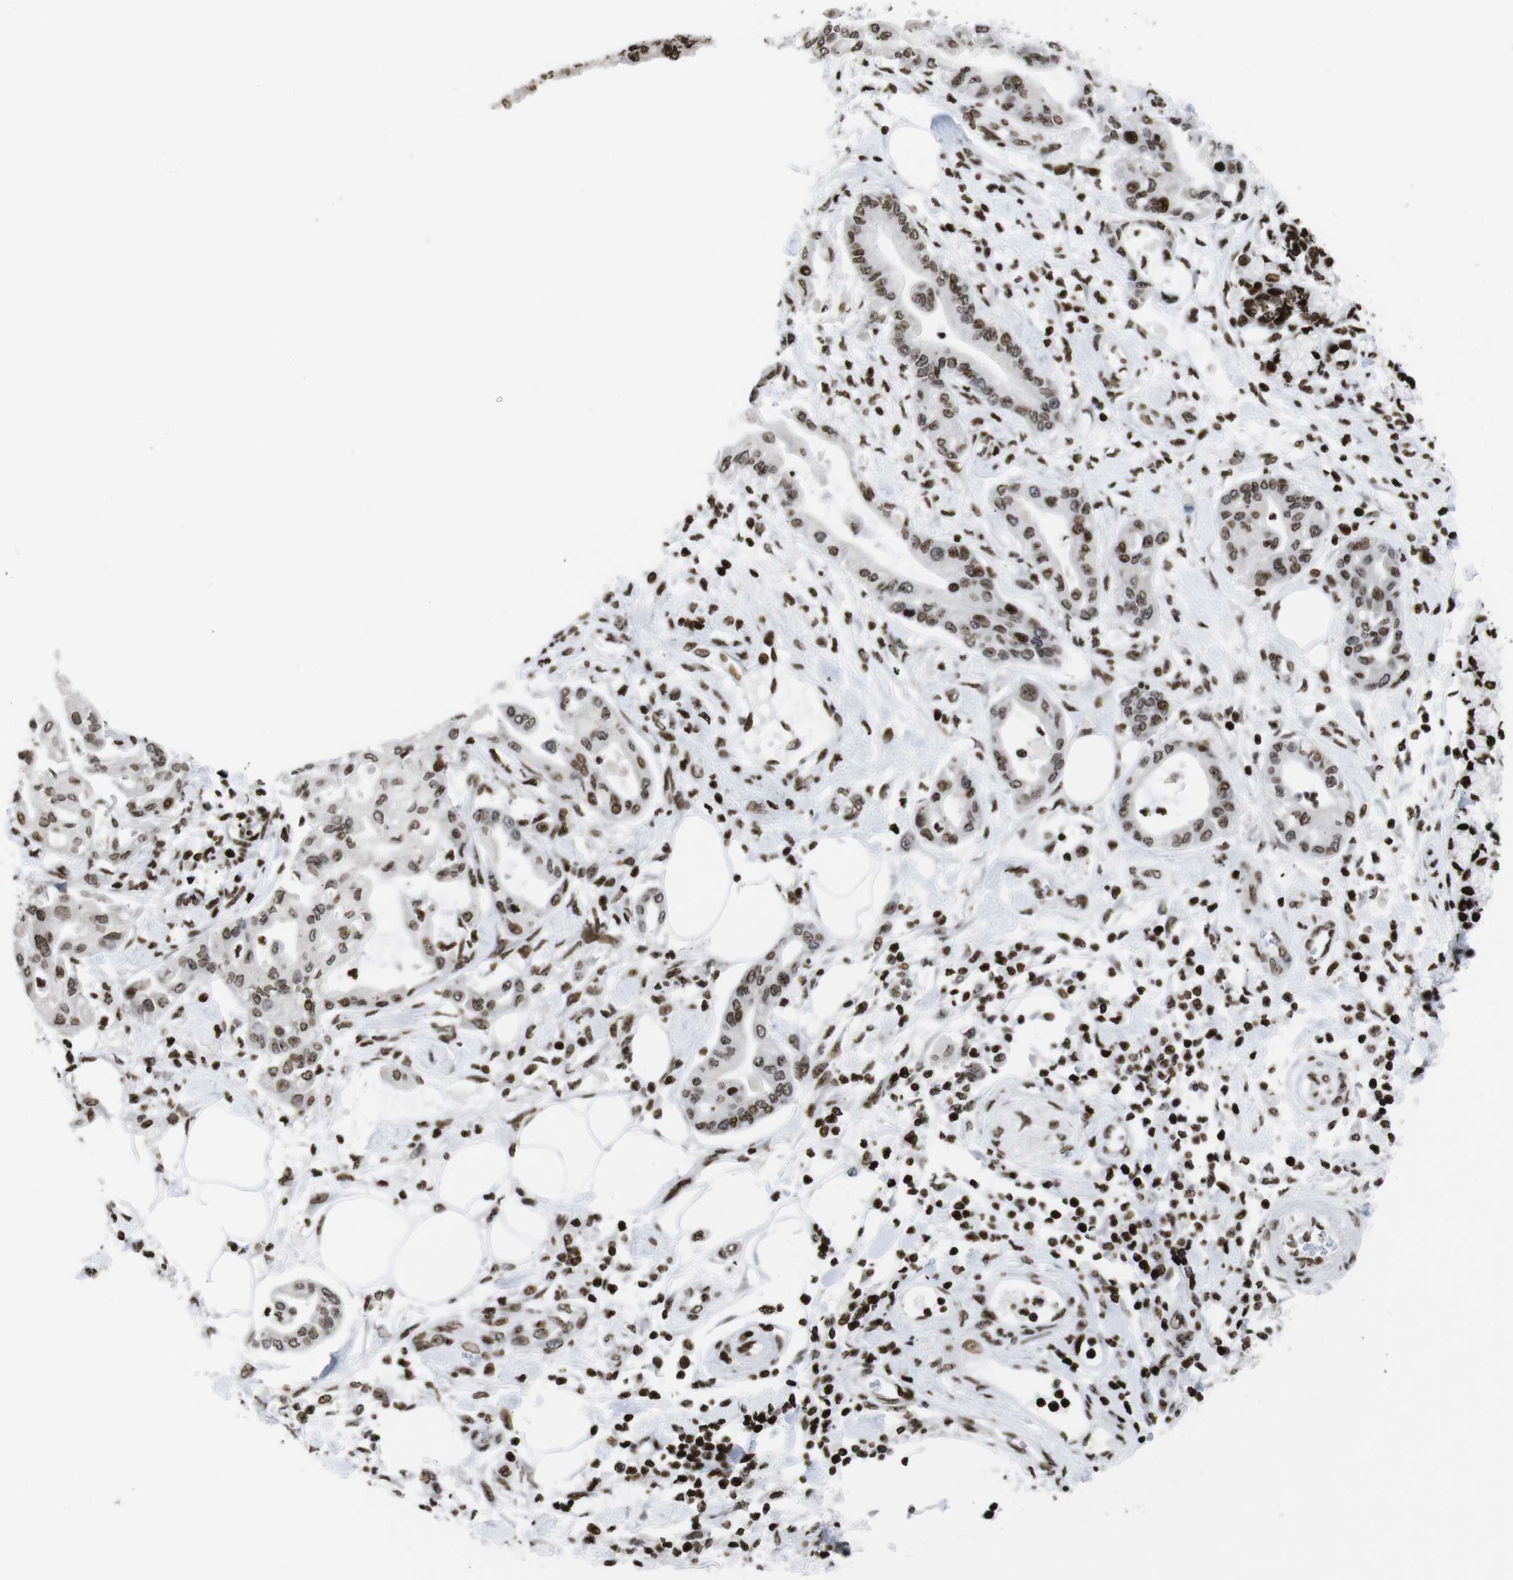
{"staining": {"intensity": "moderate", "quantity": ">75%", "location": "cytoplasmic/membranous,nuclear"}, "tissue": "pancreatic cancer", "cell_type": "Tumor cells", "image_type": "cancer", "snomed": [{"axis": "morphology", "description": "Adenocarcinoma, NOS"}, {"axis": "morphology", "description": "Adenocarcinoma, metastatic, NOS"}, {"axis": "topography", "description": "Lymph node"}, {"axis": "topography", "description": "Pancreas"}, {"axis": "topography", "description": "Duodenum"}], "caption": "Immunohistochemical staining of human metastatic adenocarcinoma (pancreatic) demonstrates medium levels of moderate cytoplasmic/membranous and nuclear protein expression in approximately >75% of tumor cells.", "gene": "H1-4", "patient": {"sex": "female", "age": 64}}